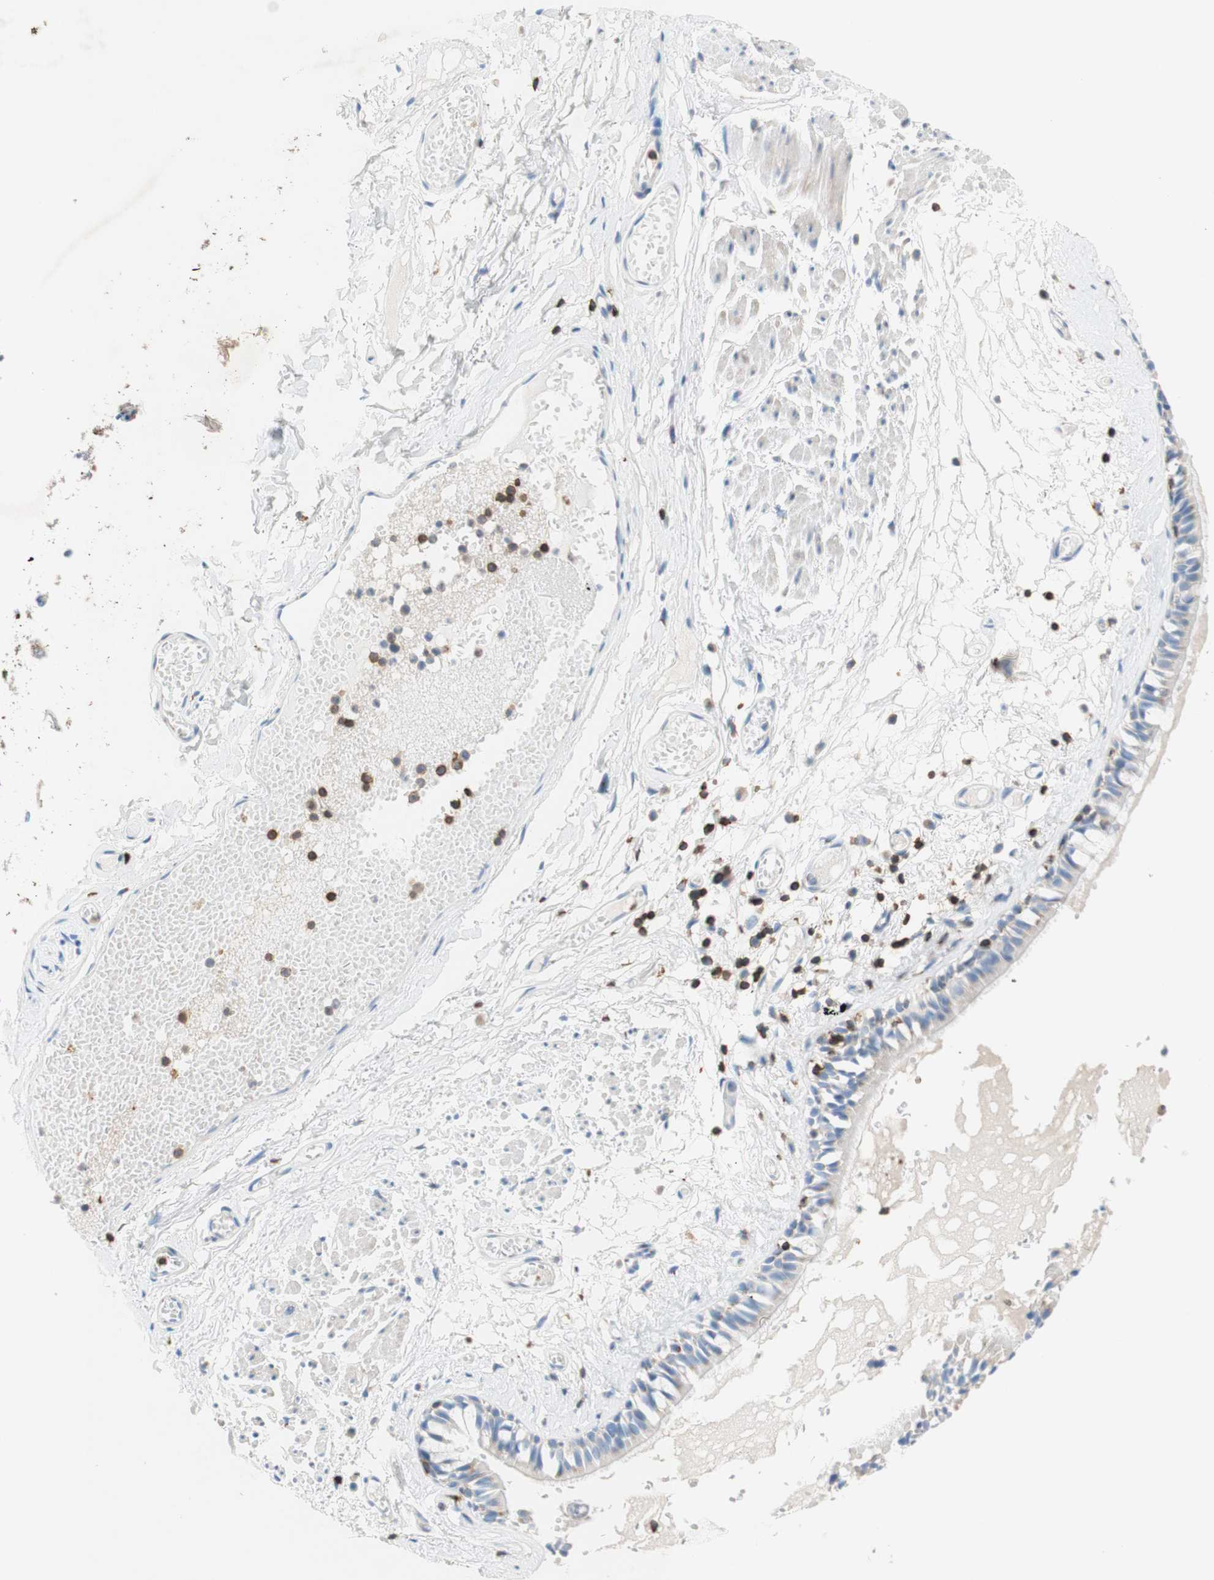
{"staining": {"intensity": "weak", "quantity": "<25%", "location": "cytoplasmic/membranous"}, "tissue": "bronchus", "cell_type": "Respiratory epithelial cells", "image_type": "normal", "snomed": [{"axis": "morphology", "description": "Normal tissue, NOS"}, {"axis": "morphology", "description": "Inflammation, NOS"}, {"axis": "topography", "description": "Cartilage tissue"}, {"axis": "topography", "description": "Lung"}], "caption": "Respiratory epithelial cells show no significant positivity in benign bronchus.", "gene": "SPINK6", "patient": {"sex": "male", "age": 71}}